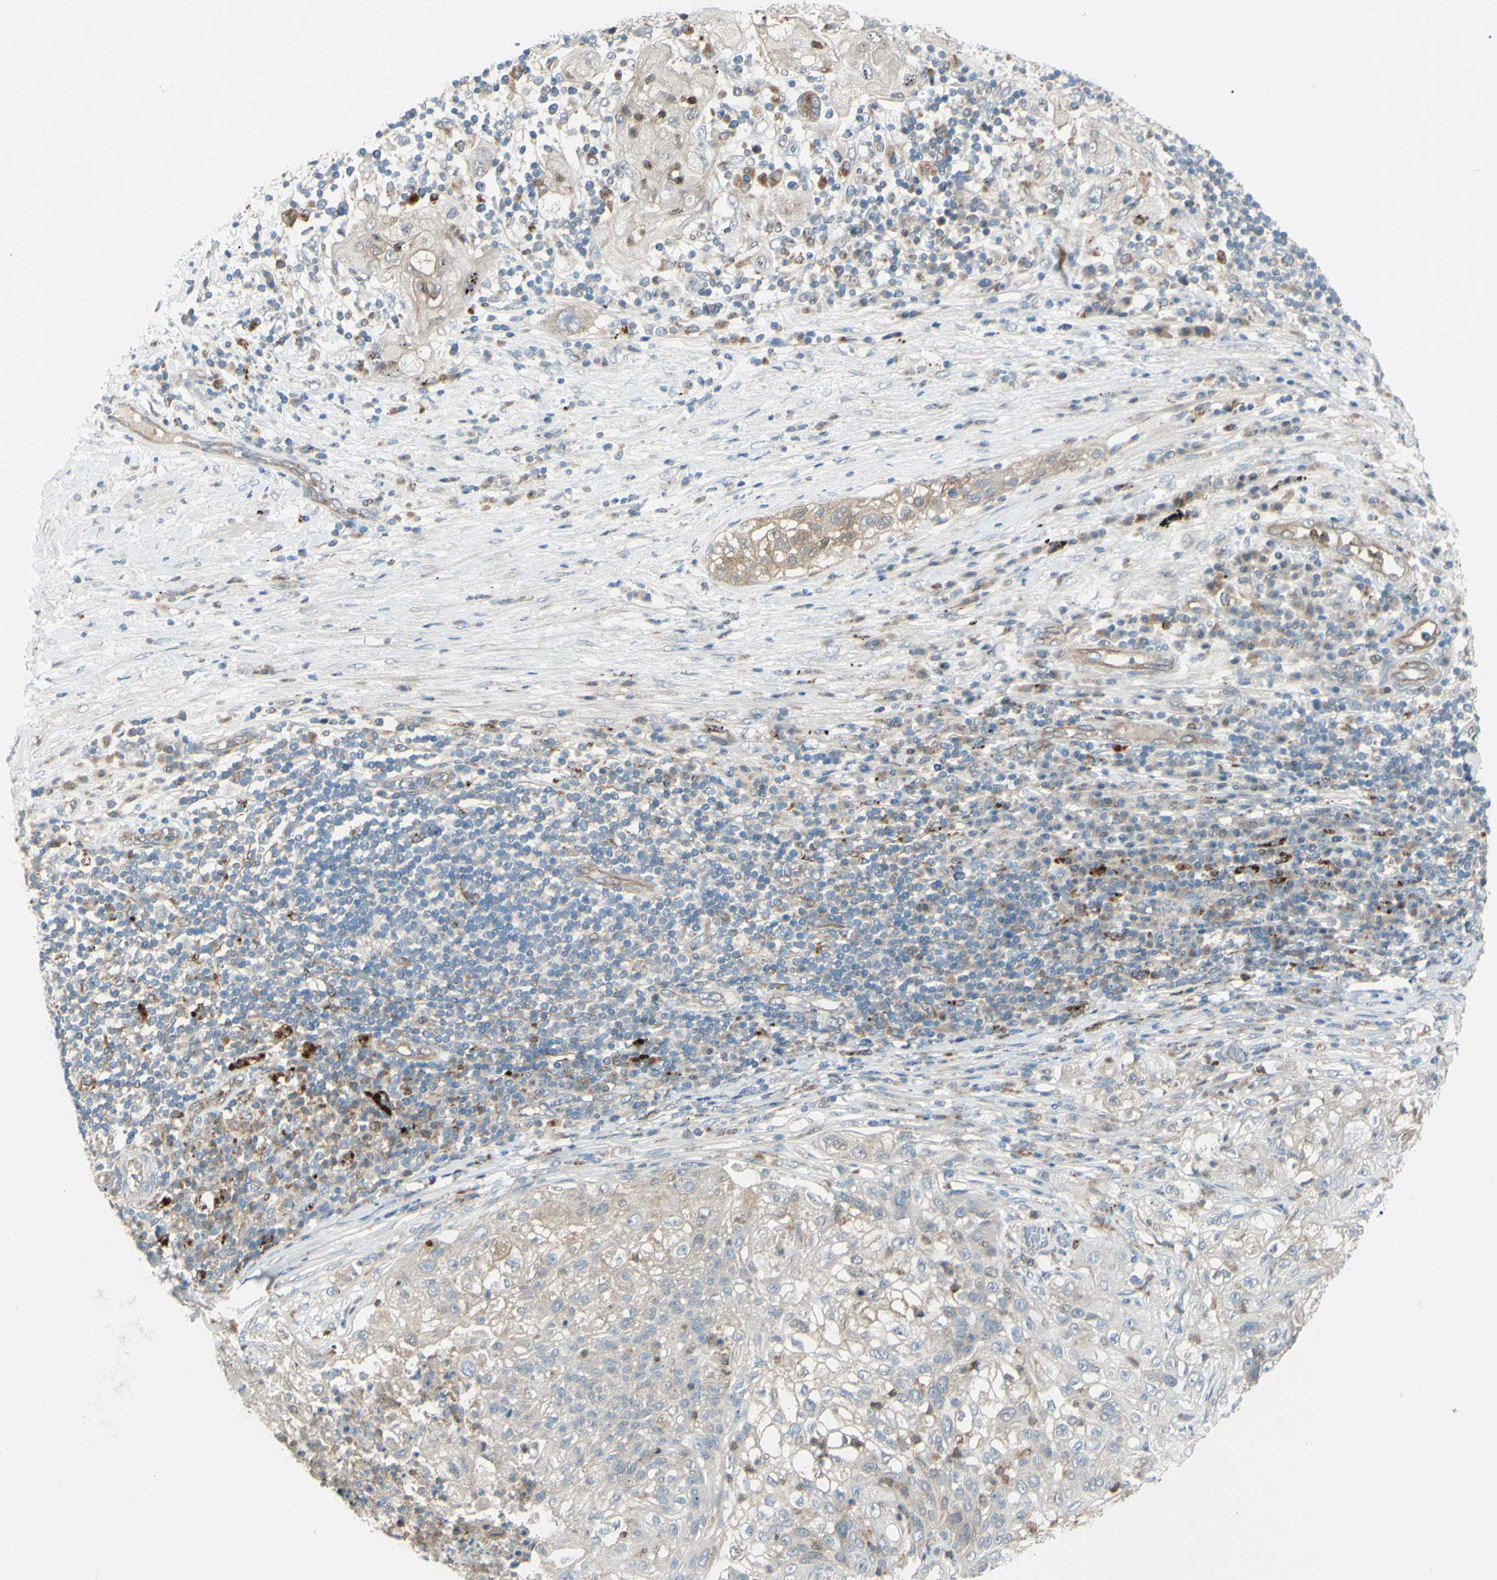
{"staining": {"intensity": "weak", "quantity": ">75%", "location": "cytoplasmic/membranous"}, "tissue": "lung cancer", "cell_type": "Tumor cells", "image_type": "cancer", "snomed": [{"axis": "morphology", "description": "Inflammation, NOS"}, {"axis": "morphology", "description": "Squamous cell carcinoma, NOS"}, {"axis": "topography", "description": "Lymph node"}, {"axis": "topography", "description": "Soft tissue"}, {"axis": "topography", "description": "Lung"}], "caption": "Immunohistochemistry micrograph of lung cancer stained for a protein (brown), which exhibits low levels of weak cytoplasmic/membranous expression in approximately >75% of tumor cells.", "gene": "LMTK2", "patient": {"sex": "male", "age": 66}}